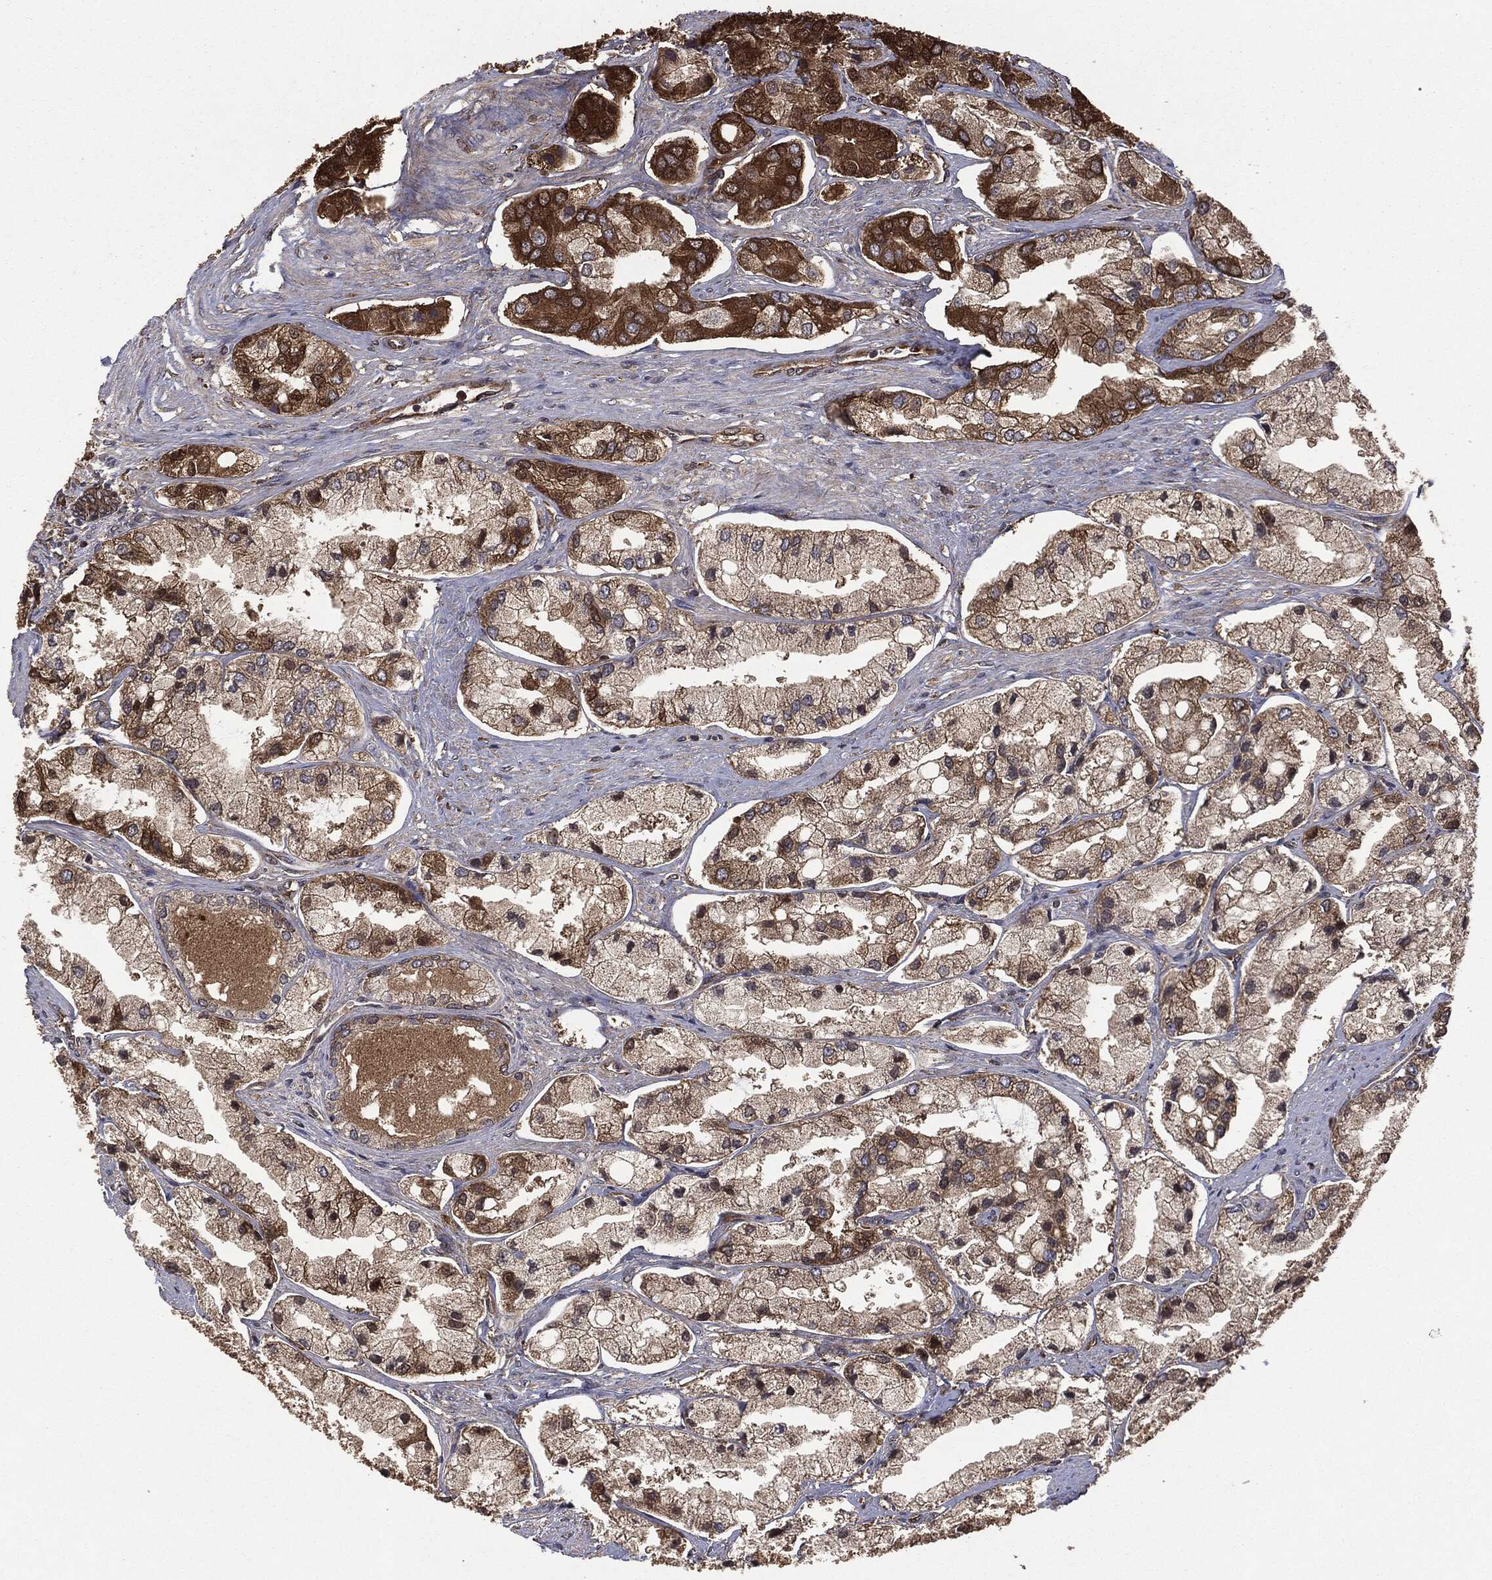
{"staining": {"intensity": "strong", "quantity": "25%-75%", "location": "cytoplasmic/membranous"}, "tissue": "prostate cancer", "cell_type": "Tumor cells", "image_type": "cancer", "snomed": [{"axis": "morphology", "description": "Adenocarcinoma, Low grade"}, {"axis": "topography", "description": "Prostate"}], "caption": "Immunohistochemical staining of prostate cancer (adenocarcinoma (low-grade)) exhibits high levels of strong cytoplasmic/membranous staining in about 25%-75% of tumor cells.", "gene": "NME1", "patient": {"sex": "male", "age": 69}}